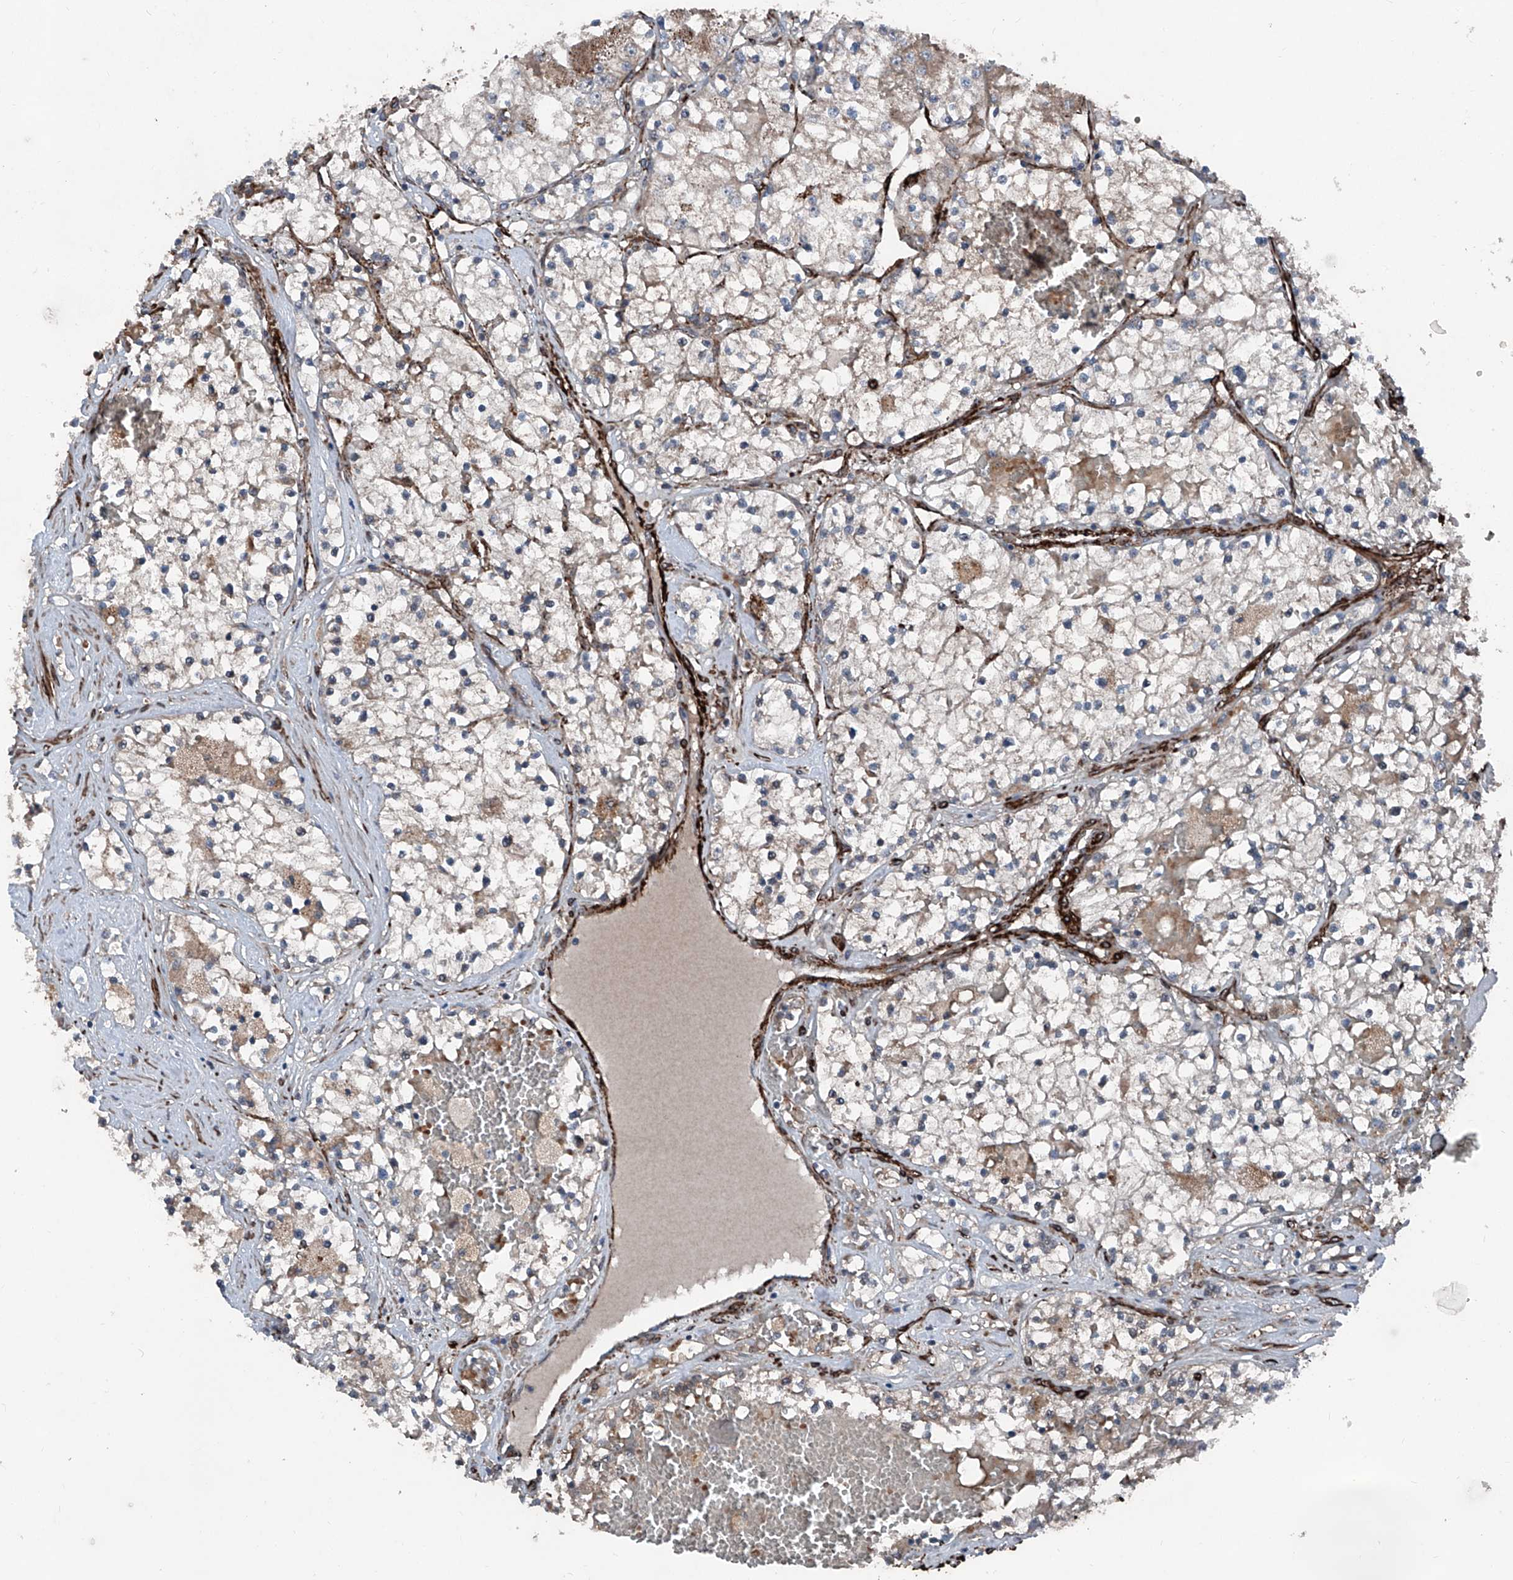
{"staining": {"intensity": "weak", "quantity": "<25%", "location": "cytoplasmic/membranous"}, "tissue": "renal cancer", "cell_type": "Tumor cells", "image_type": "cancer", "snomed": [{"axis": "morphology", "description": "Normal tissue, NOS"}, {"axis": "morphology", "description": "Adenocarcinoma, NOS"}, {"axis": "topography", "description": "Kidney"}], "caption": "This is an IHC micrograph of human adenocarcinoma (renal). There is no expression in tumor cells.", "gene": "COA7", "patient": {"sex": "male", "age": 68}}